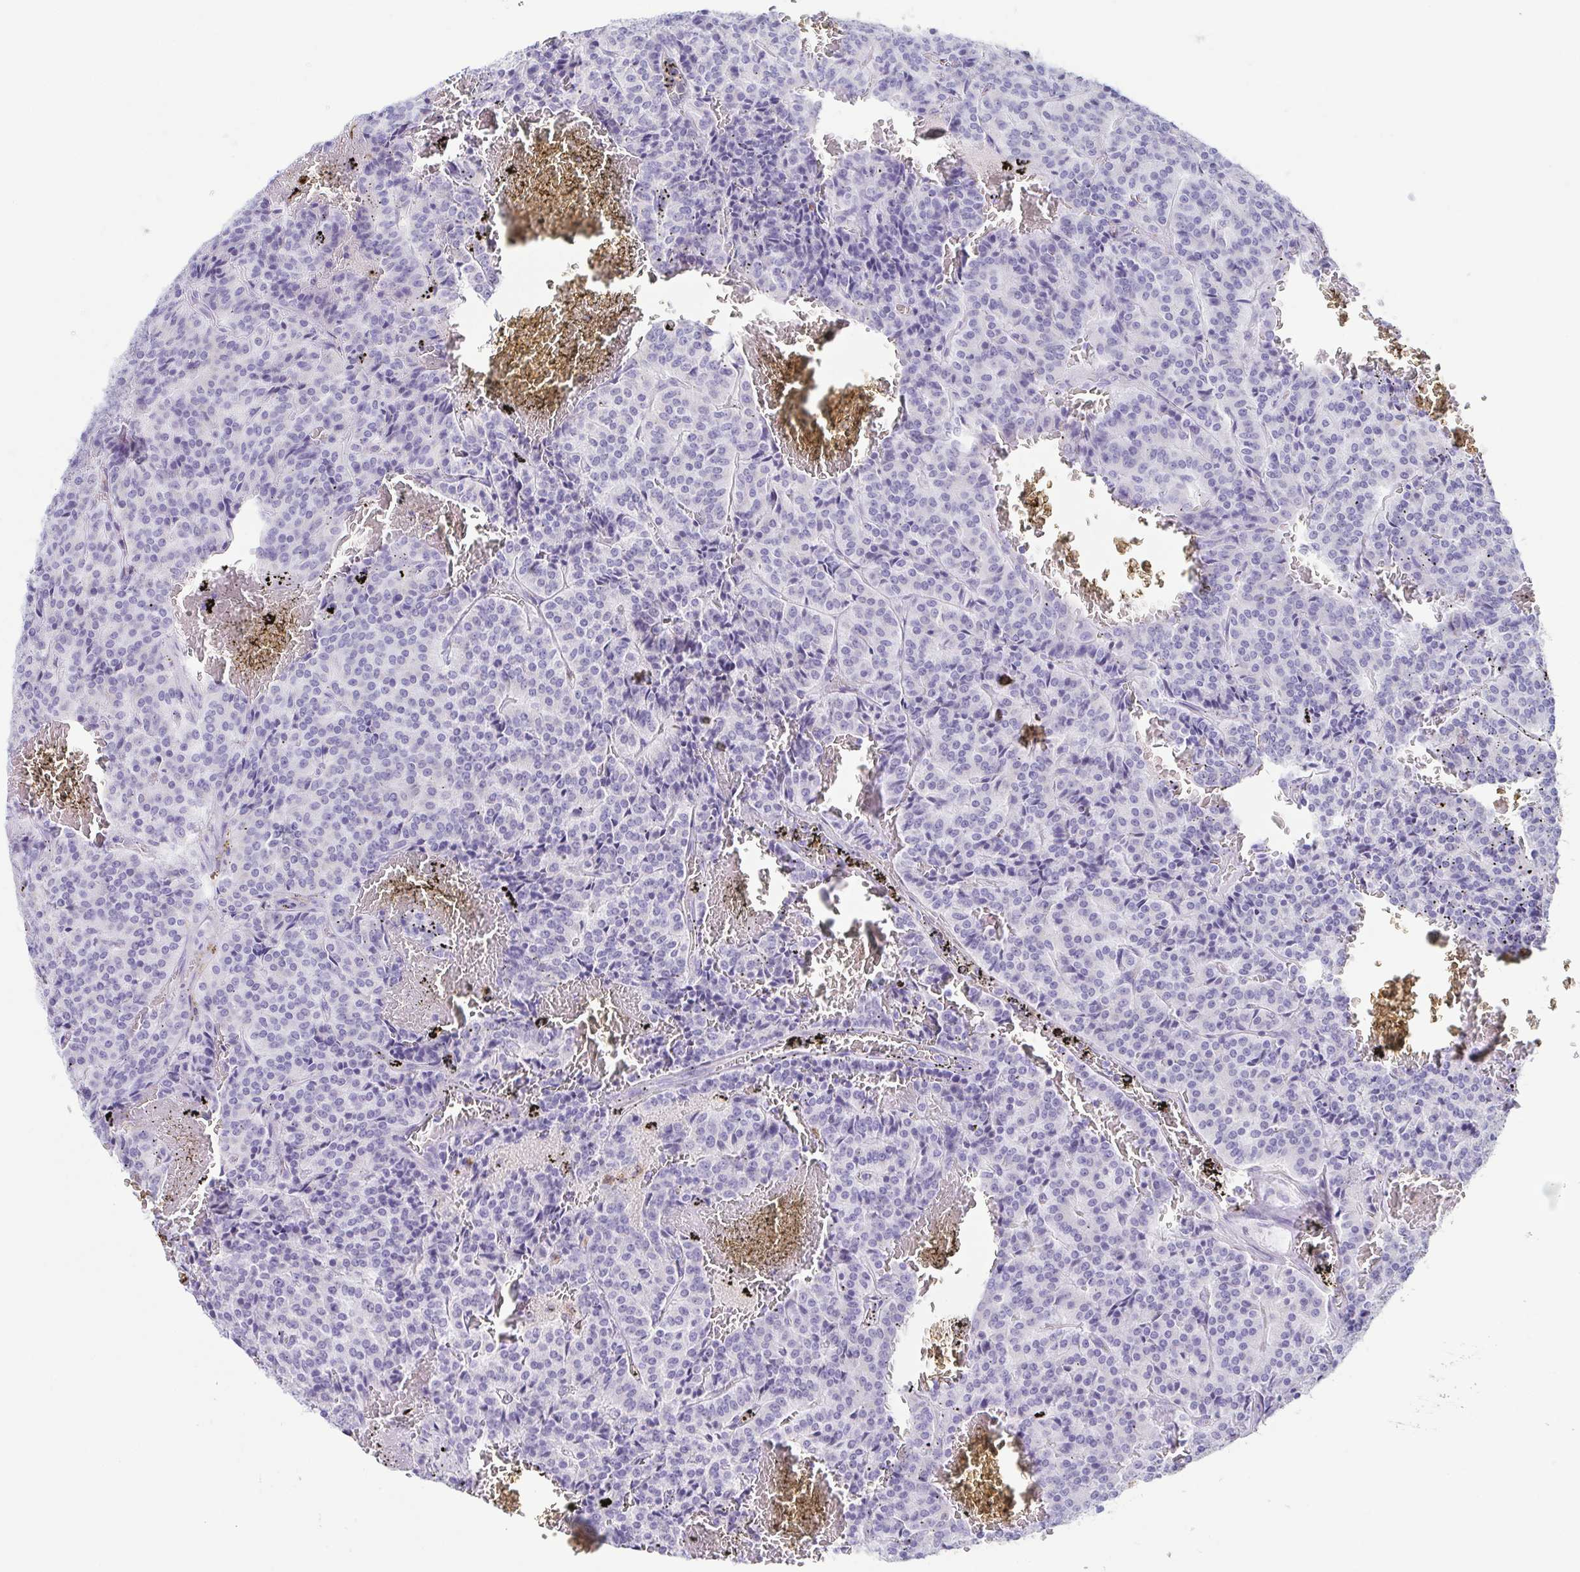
{"staining": {"intensity": "negative", "quantity": "none", "location": "none"}, "tissue": "carcinoid", "cell_type": "Tumor cells", "image_type": "cancer", "snomed": [{"axis": "morphology", "description": "Carcinoid, malignant, NOS"}, {"axis": "topography", "description": "Lung"}], "caption": "The immunohistochemistry image has no significant expression in tumor cells of carcinoid tissue.", "gene": "AZU1", "patient": {"sex": "male", "age": 70}}